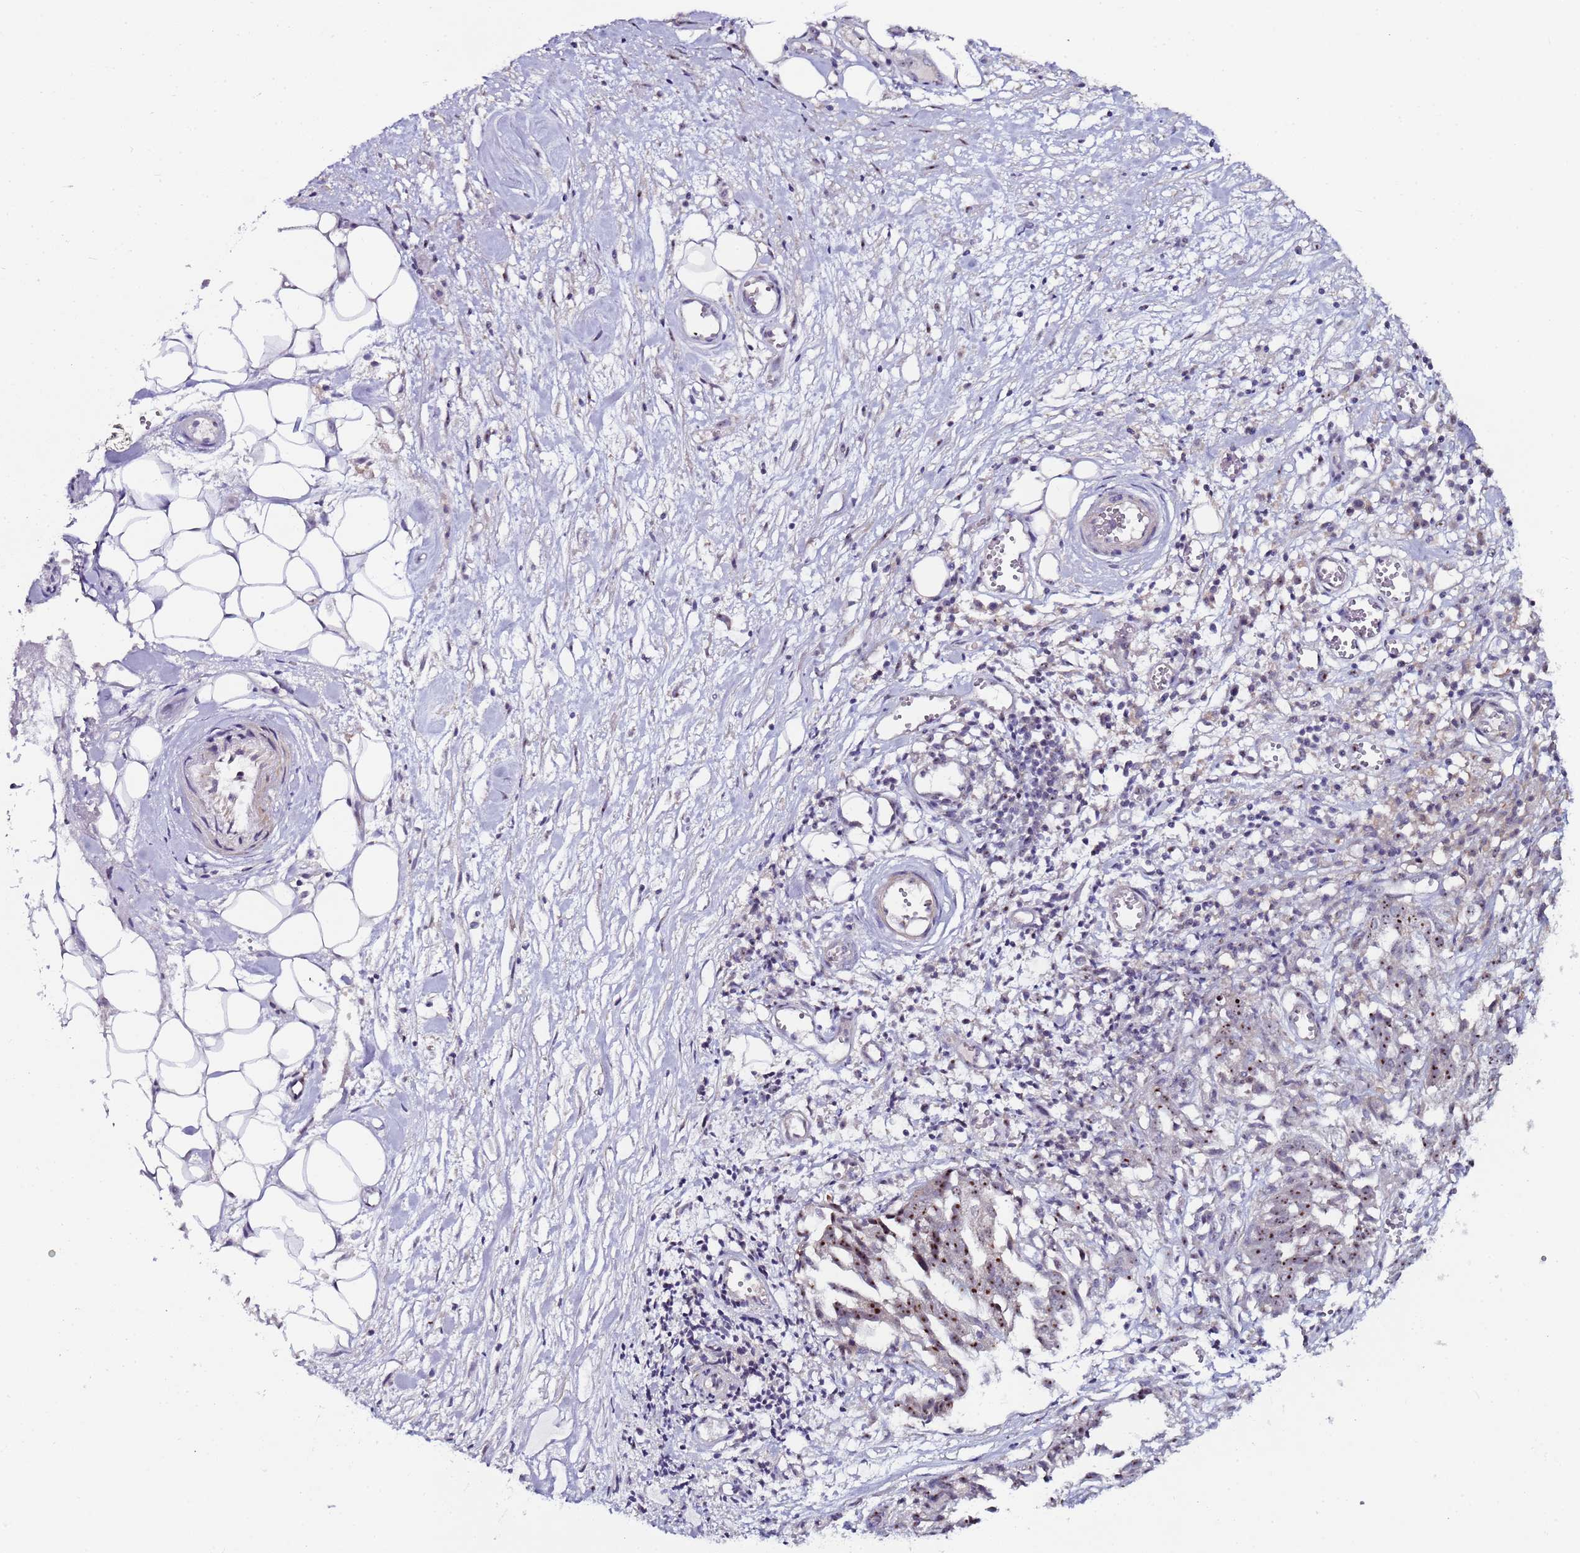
{"staining": {"intensity": "strong", "quantity": "25%-75%", "location": "nuclear"}, "tissue": "ovarian cancer", "cell_type": "Tumor cells", "image_type": "cancer", "snomed": [{"axis": "morphology", "description": "Cystadenocarcinoma, serous, NOS"}, {"axis": "topography", "description": "Soft tissue"}, {"axis": "topography", "description": "Ovary"}], "caption": "IHC micrograph of neoplastic tissue: human ovarian cancer stained using immunohistochemistry shows high levels of strong protein expression localized specifically in the nuclear of tumor cells, appearing as a nuclear brown color.", "gene": "KRI1", "patient": {"sex": "female", "age": 57}}